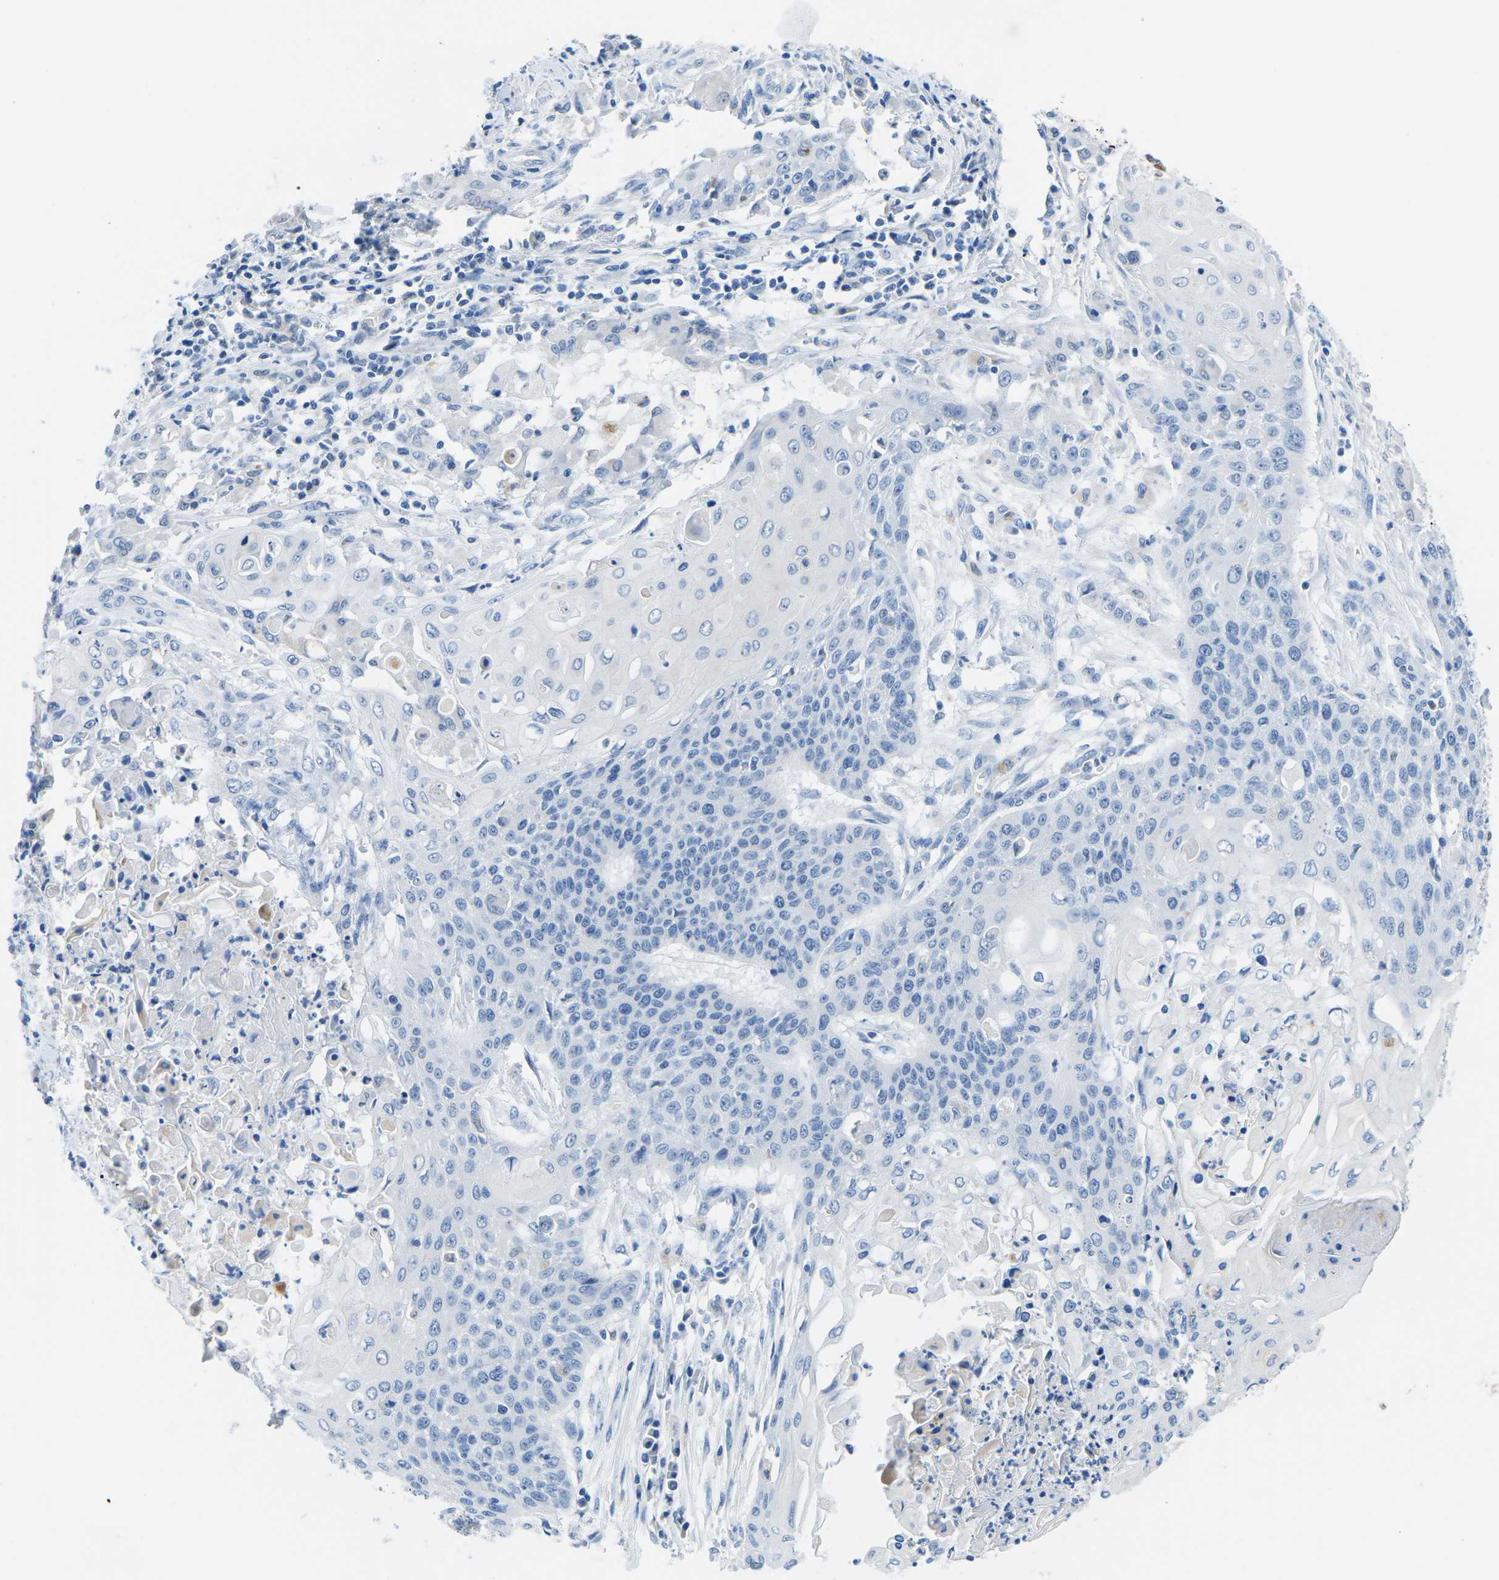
{"staining": {"intensity": "weak", "quantity": "<25%", "location": "cytoplasmic/membranous"}, "tissue": "cervical cancer", "cell_type": "Tumor cells", "image_type": "cancer", "snomed": [{"axis": "morphology", "description": "Squamous cell carcinoma, NOS"}, {"axis": "topography", "description": "Cervix"}], "caption": "Micrograph shows no significant protein positivity in tumor cells of cervical cancer (squamous cell carcinoma).", "gene": "TM6SF1", "patient": {"sex": "female", "age": 39}}